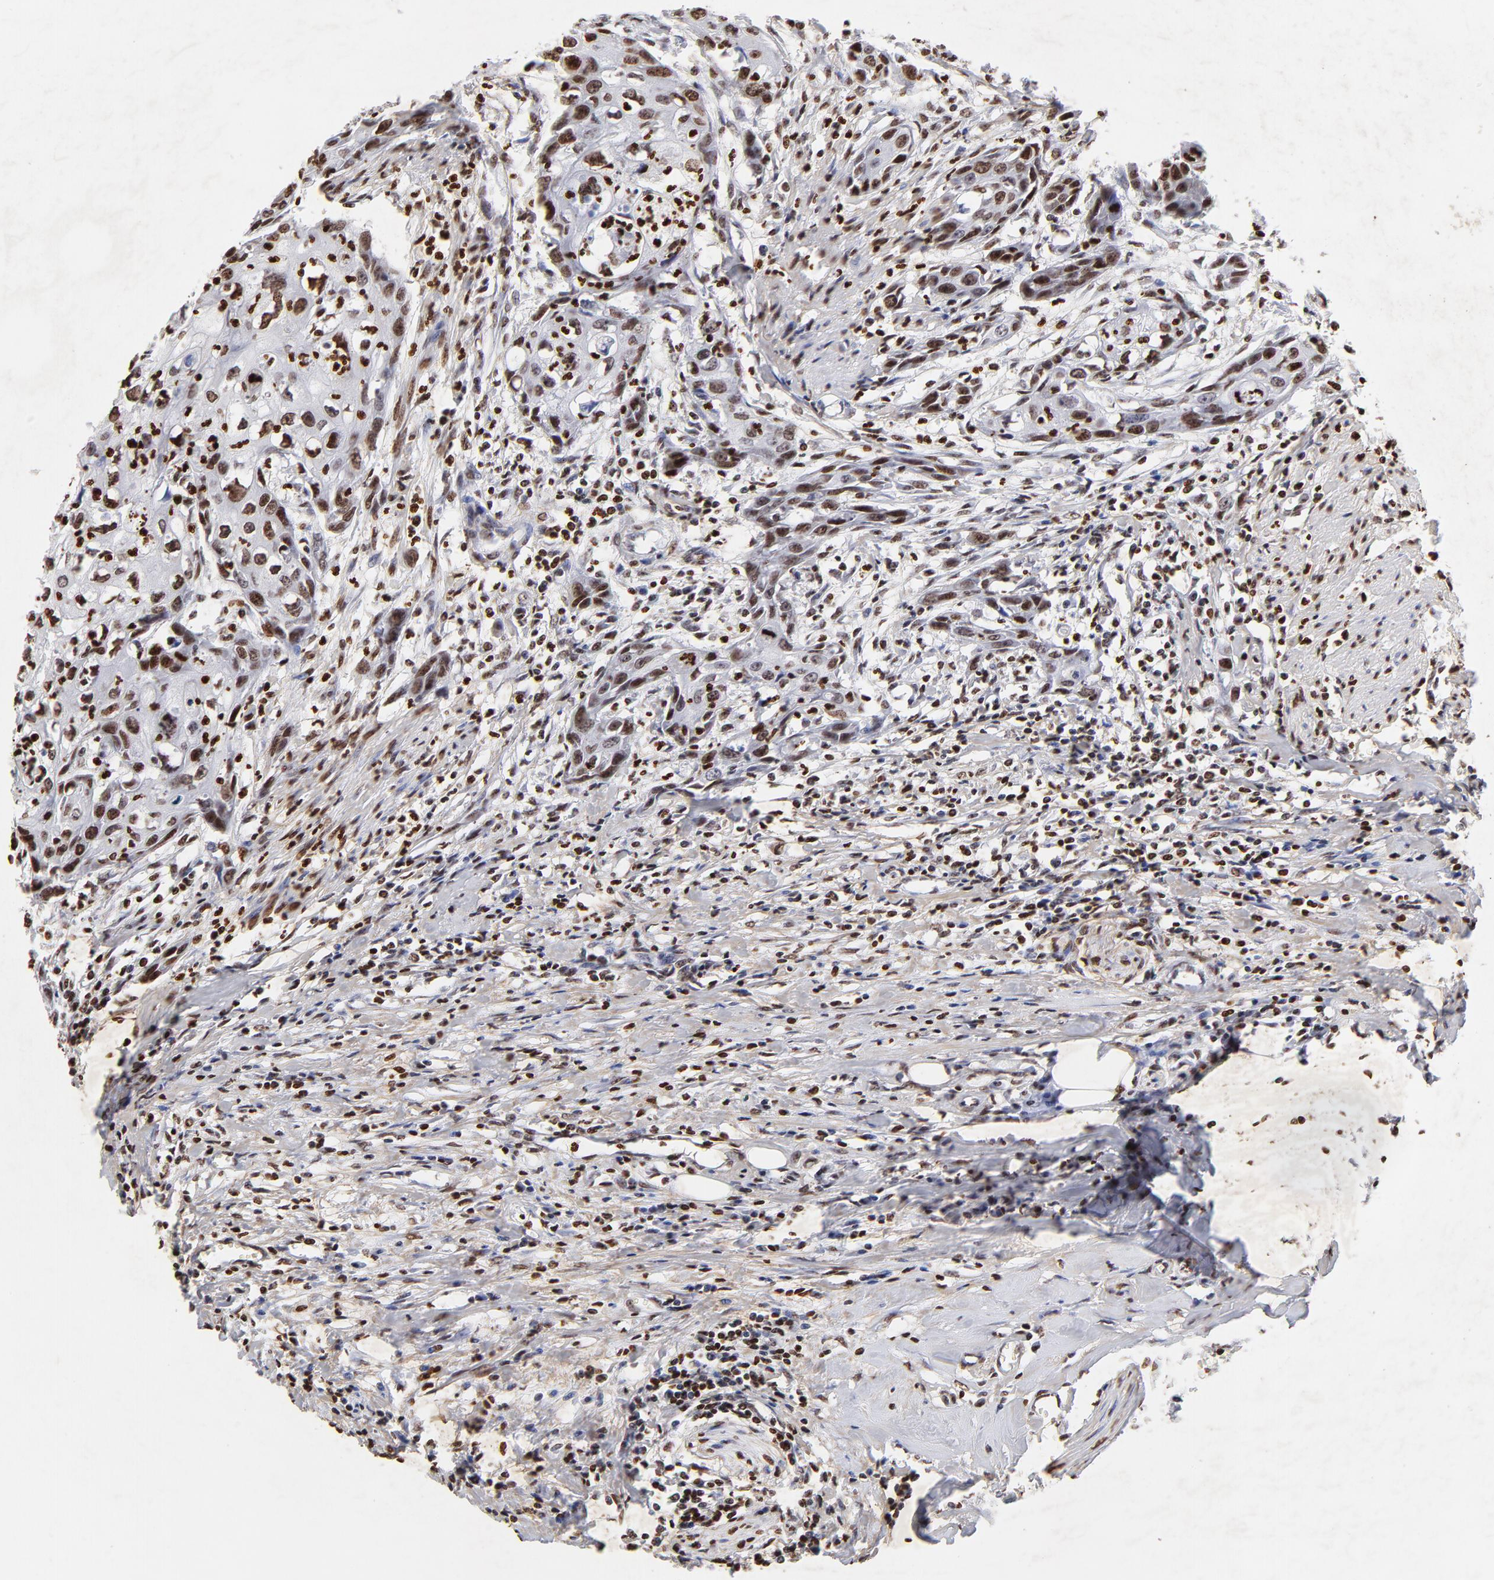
{"staining": {"intensity": "strong", "quantity": ">75%", "location": "nuclear"}, "tissue": "urothelial cancer", "cell_type": "Tumor cells", "image_type": "cancer", "snomed": [{"axis": "morphology", "description": "Urothelial carcinoma, High grade"}, {"axis": "topography", "description": "Urinary bladder"}], "caption": "Brown immunohistochemical staining in urothelial carcinoma (high-grade) exhibits strong nuclear expression in approximately >75% of tumor cells. (Stains: DAB in brown, nuclei in blue, Microscopy: brightfield microscopy at high magnification).", "gene": "FBH1", "patient": {"sex": "male", "age": 54}}